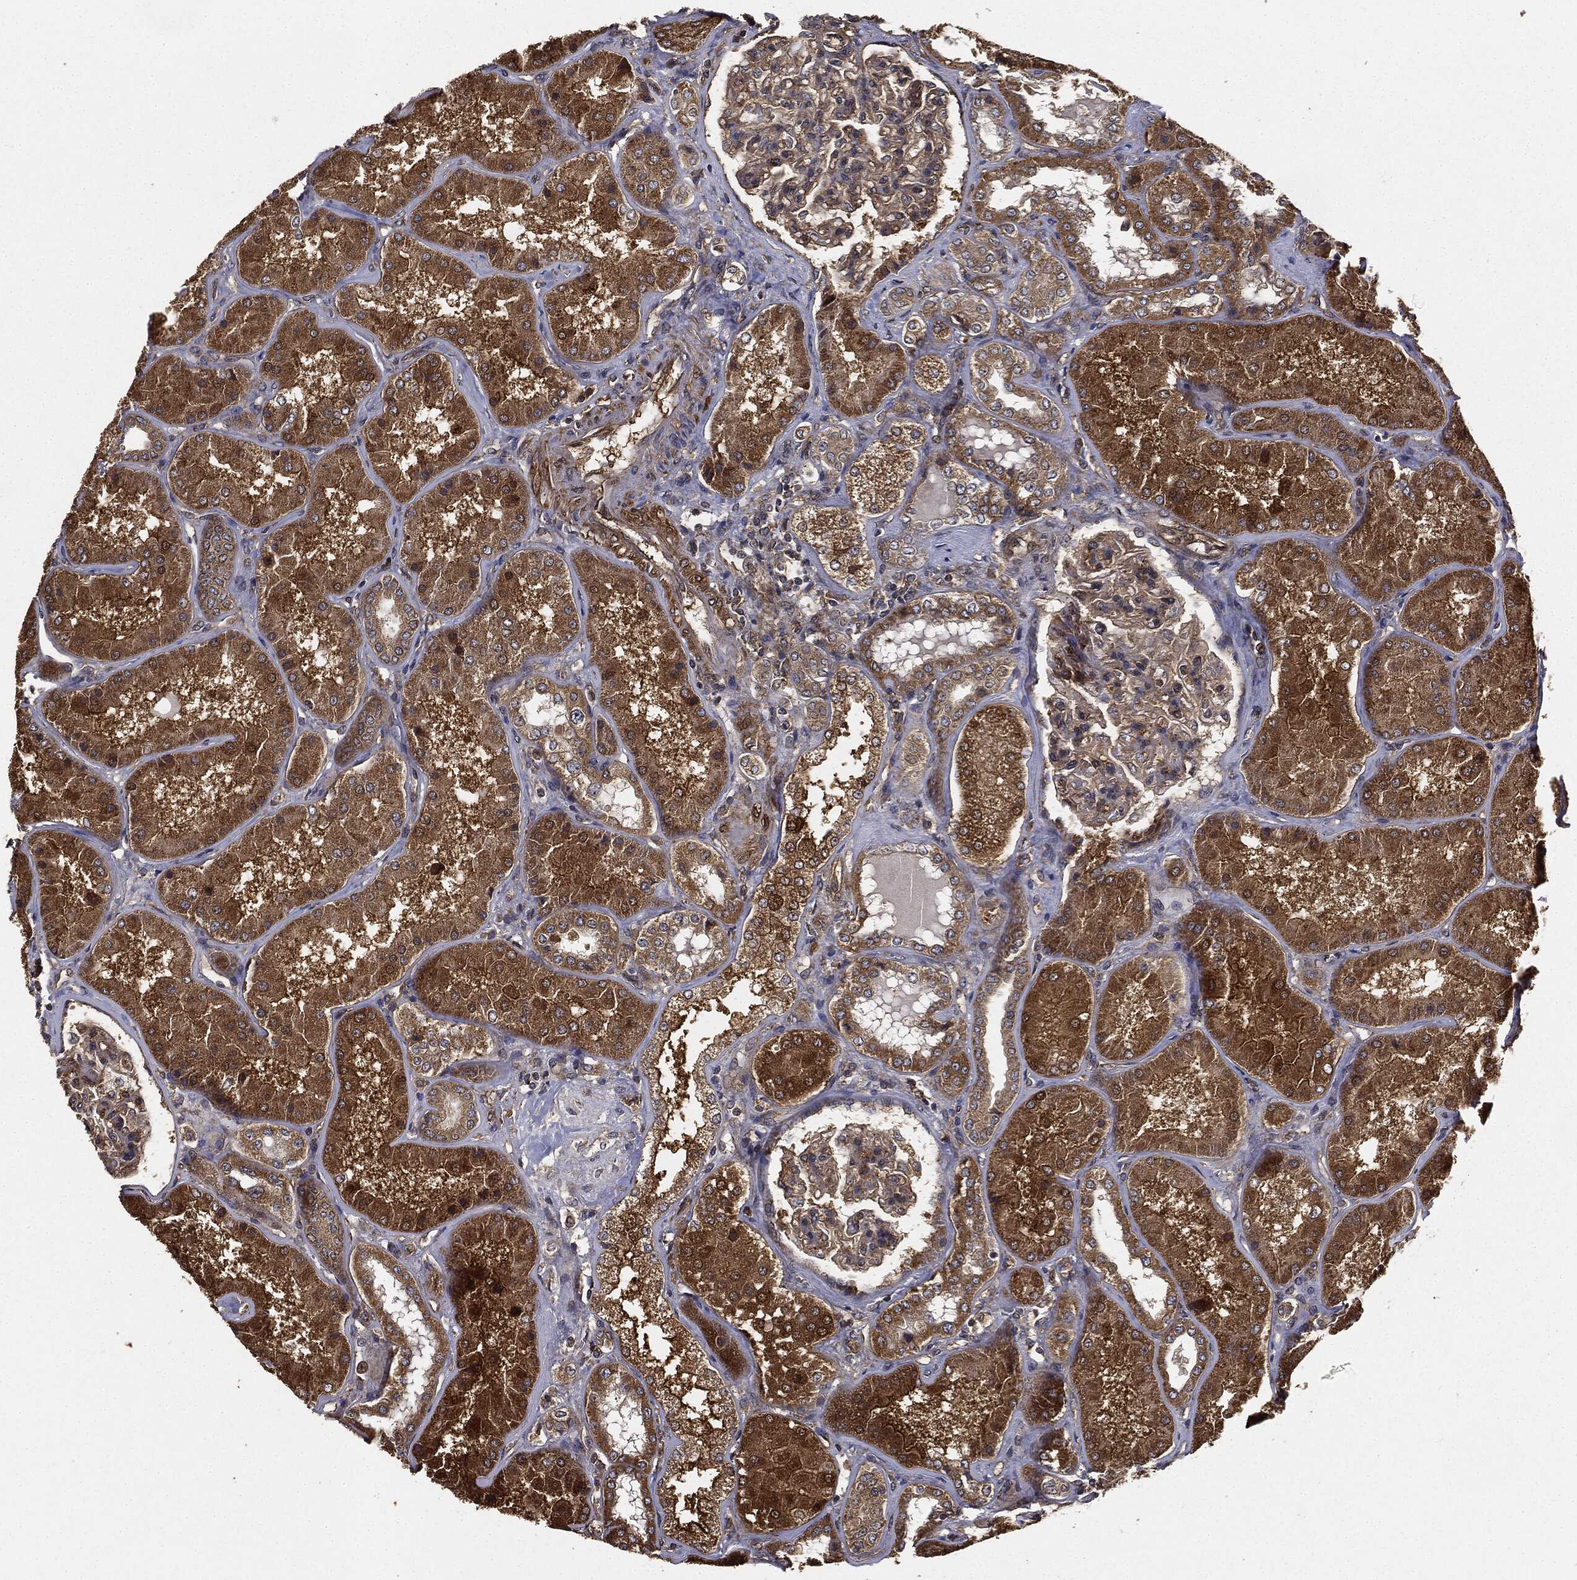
{"staining": {"intensity": "moderate", "quantity": "<25%", "location": "cytoplasmic/membranous"}, "tissue": "kidney", "cell_type": "Cells in glomeruli", "image_type": "normal", "snomed": [{"axis": "morphology", "description": "Normal tissue, NOS"}, {"axis": "topography", "description": "Kidney"}], "caption": "Immunohistochemistry (IHC) (DAB) staining of normal kidney reveals moderate cytoplasmic/membranous protein expression in about <25% of cells in glomeruli. The protein of interest is stained brown, and the nuclei are stained in blue (DAB (3,3'-diaminobenzidine) IHC with brightfield microscopy, high magnification).", "gene": "MIER2", "patient": {"sex": "female", "age": 56}}